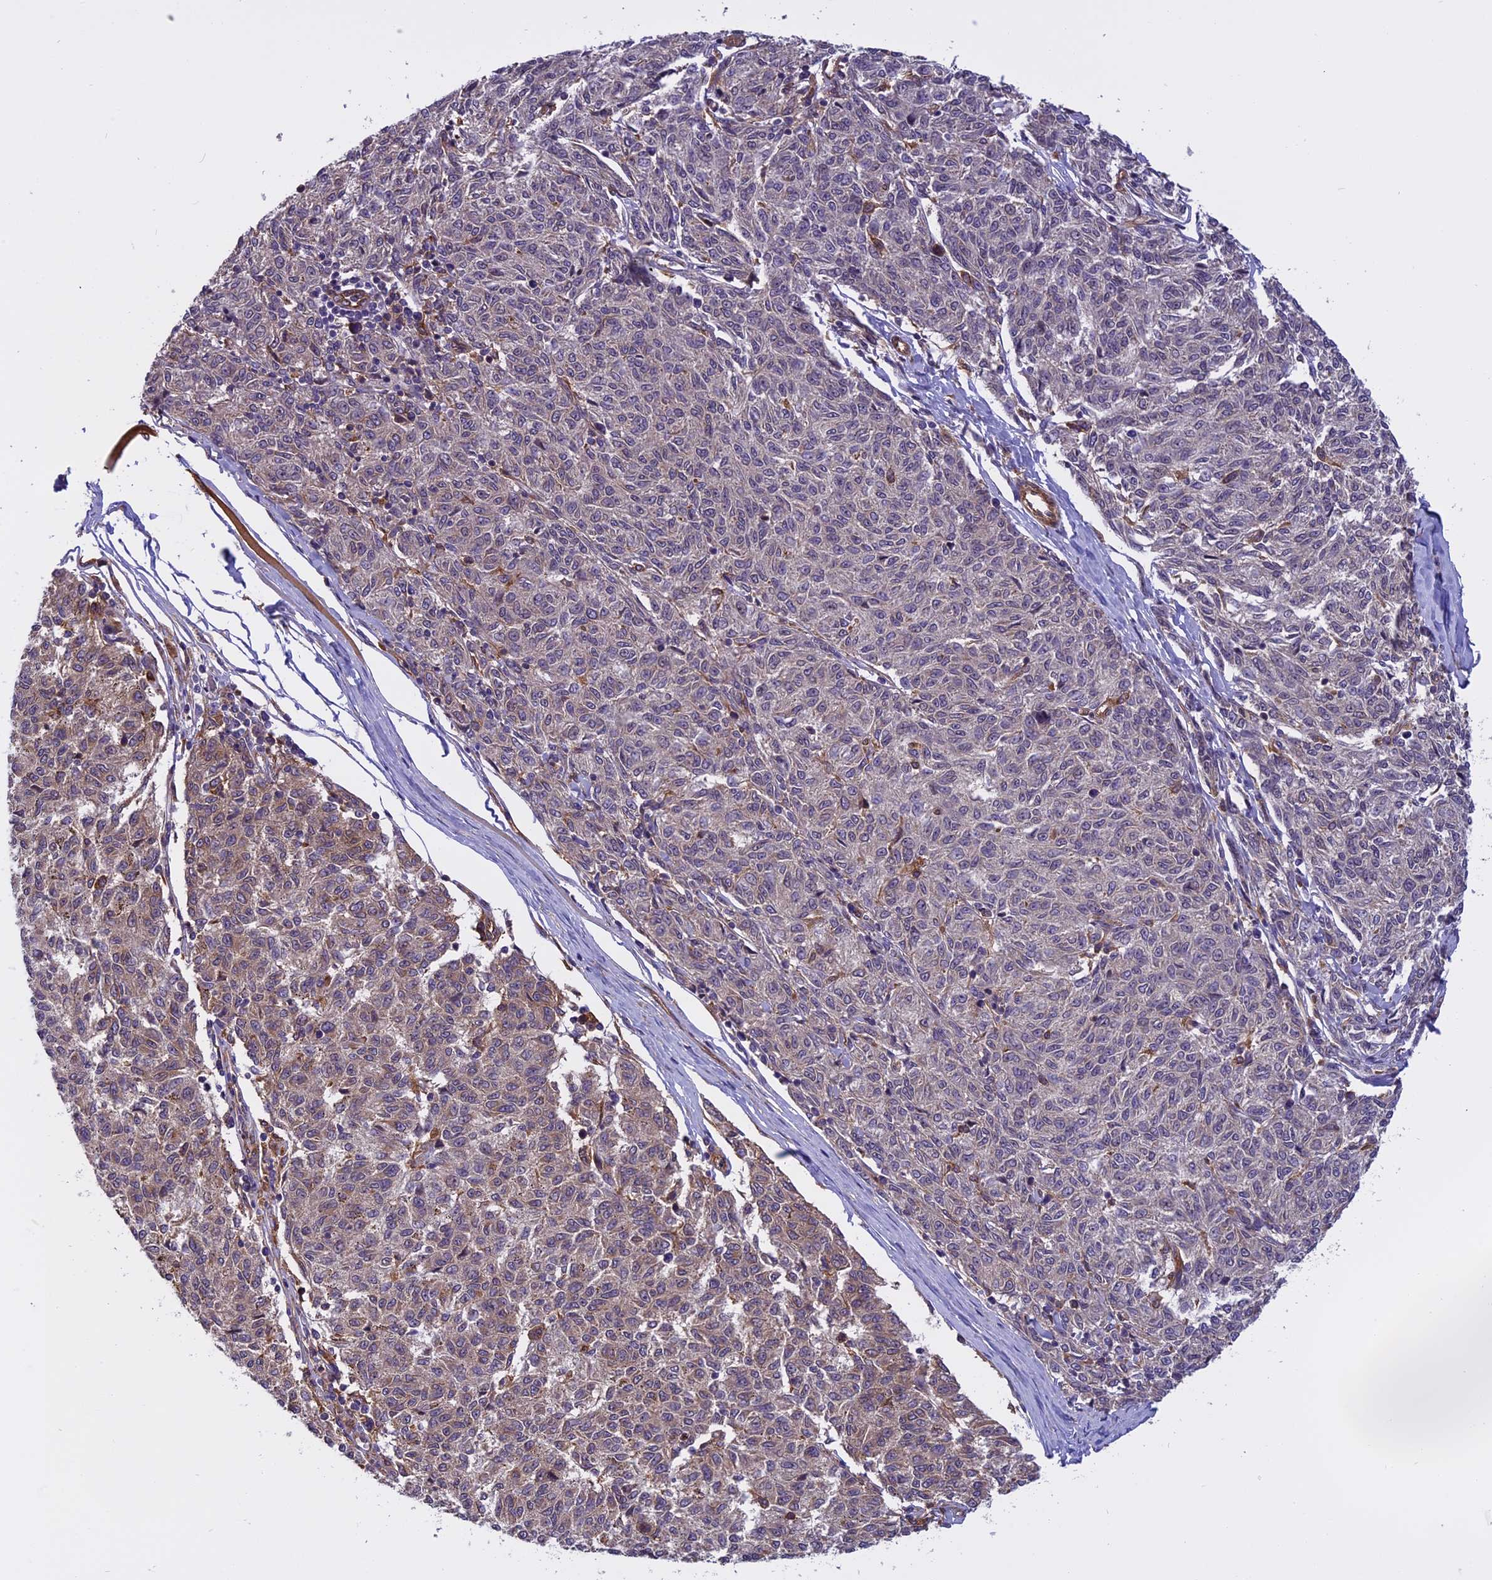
{"staining": {"intensity": "negative", "quantity": "none", "location": "none"}, "tissue": "melanoma", "cell_type": "Tumor cells", "image_type": "cancer", "snomed": [{"axis": "morphology", "description": "Malignant melanoma, NOS"}, {"axis": "topography", "description": "Skin"}], "caption": "Immunohistochemistry (IHC) photomicrograph of neoplastic tissue: human malignant melanoma stained with DAB displays no significant protein positivity in tumor cells.", "gene": "EHBP1L1", "patient": {"sex": "female", "age": 72}}